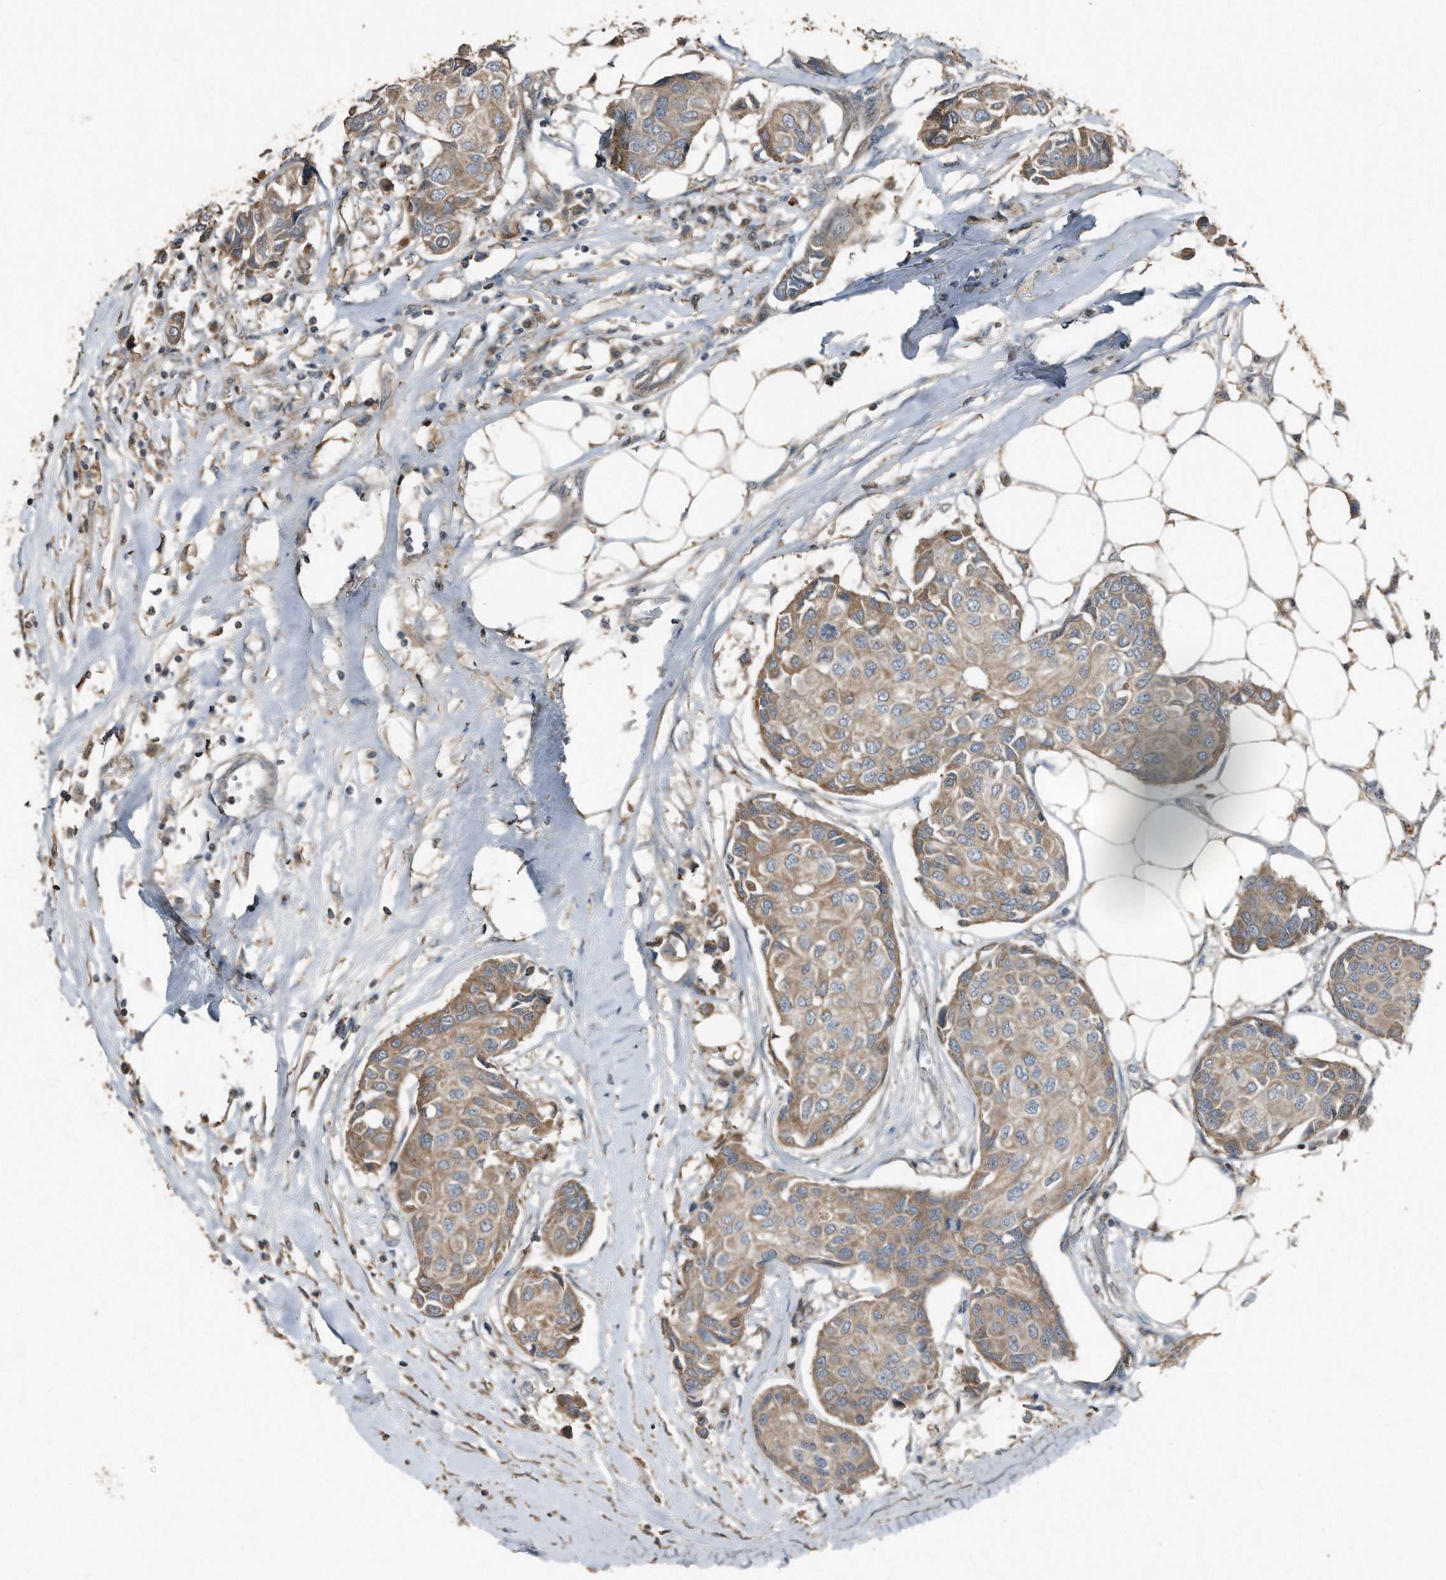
{"staining": {"intensity": "weak", "quantity": "25%-75%", "location": "cytoplasmic/membranous"}, "tissue": "breast cancer", "cell_type": "Tumor cells", "image_type": "cancer", "snomed": [{"axis": "morphology", "description": "Duct carcinoma"}, {"axis": "topography", "description": "Breast"}], "caption": "There is low levels of weak cytoplasmic/membranous expression in tumor cells of breast invasive ductal carcinoma, as demonstrated by immunohistochemical staining (brown color).", "gene": "C9", "patient": {"sex": "female", "age": 80}}